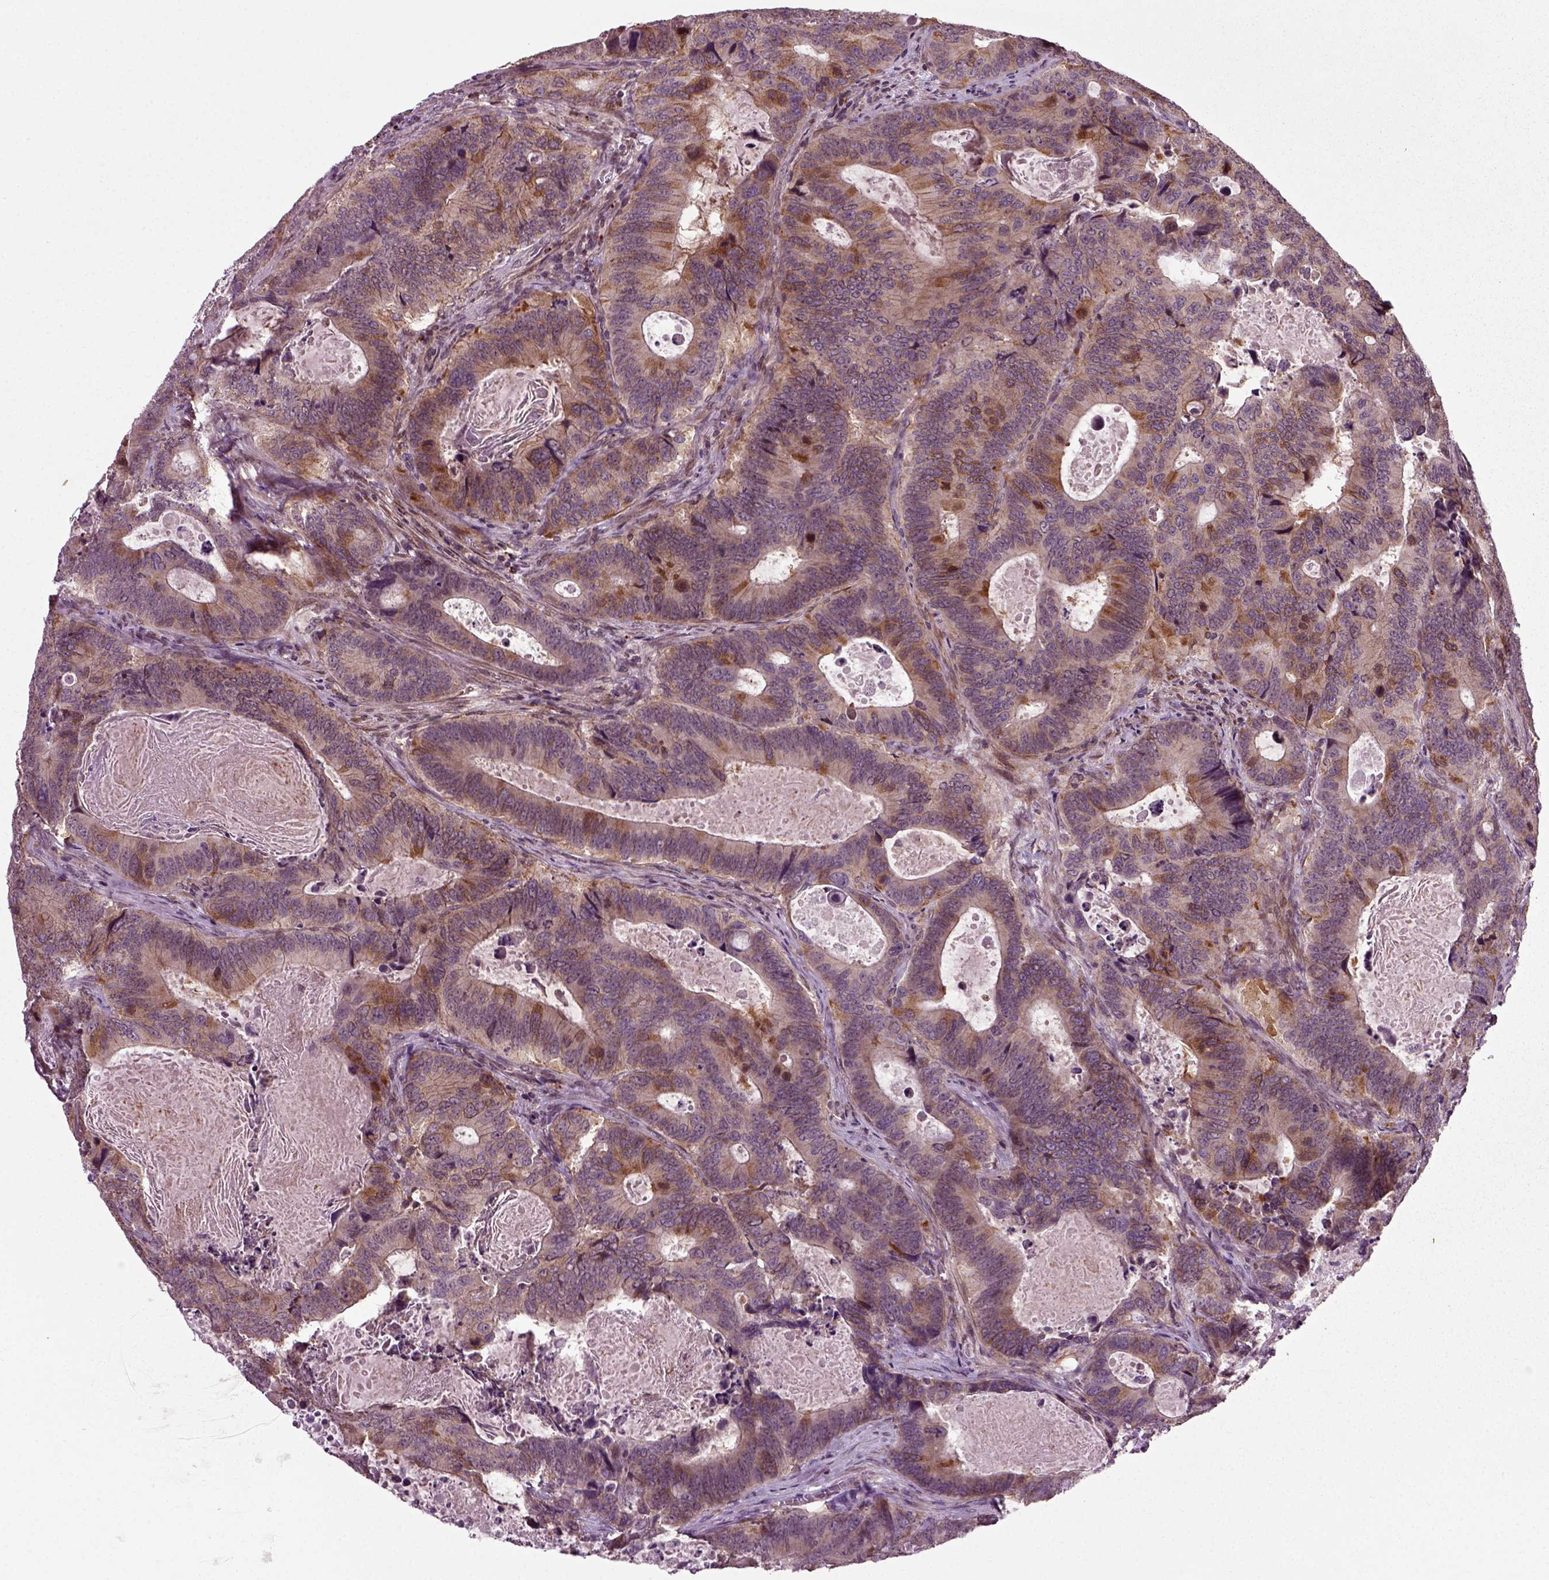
{"staining": {"intensity": "strong", "quantity": "<25%", "location": "cytoplasmic/membranous"}, "tissue": "colorectal cancer", "cell_type": "Tumor cells", "image_type": "cancer", "snomed": [{"axis": "morphology", "description": "Adenocarcinoma, NOS"}, {"axis": "topography", "description": "Colon"}], "caption": "Human adenocarcinoma (colorectal) stained with a protein marker shows strong staining in tumor cells.", "gene": "KNSTRN", "patient": {"sex": "female", "age": 82}}